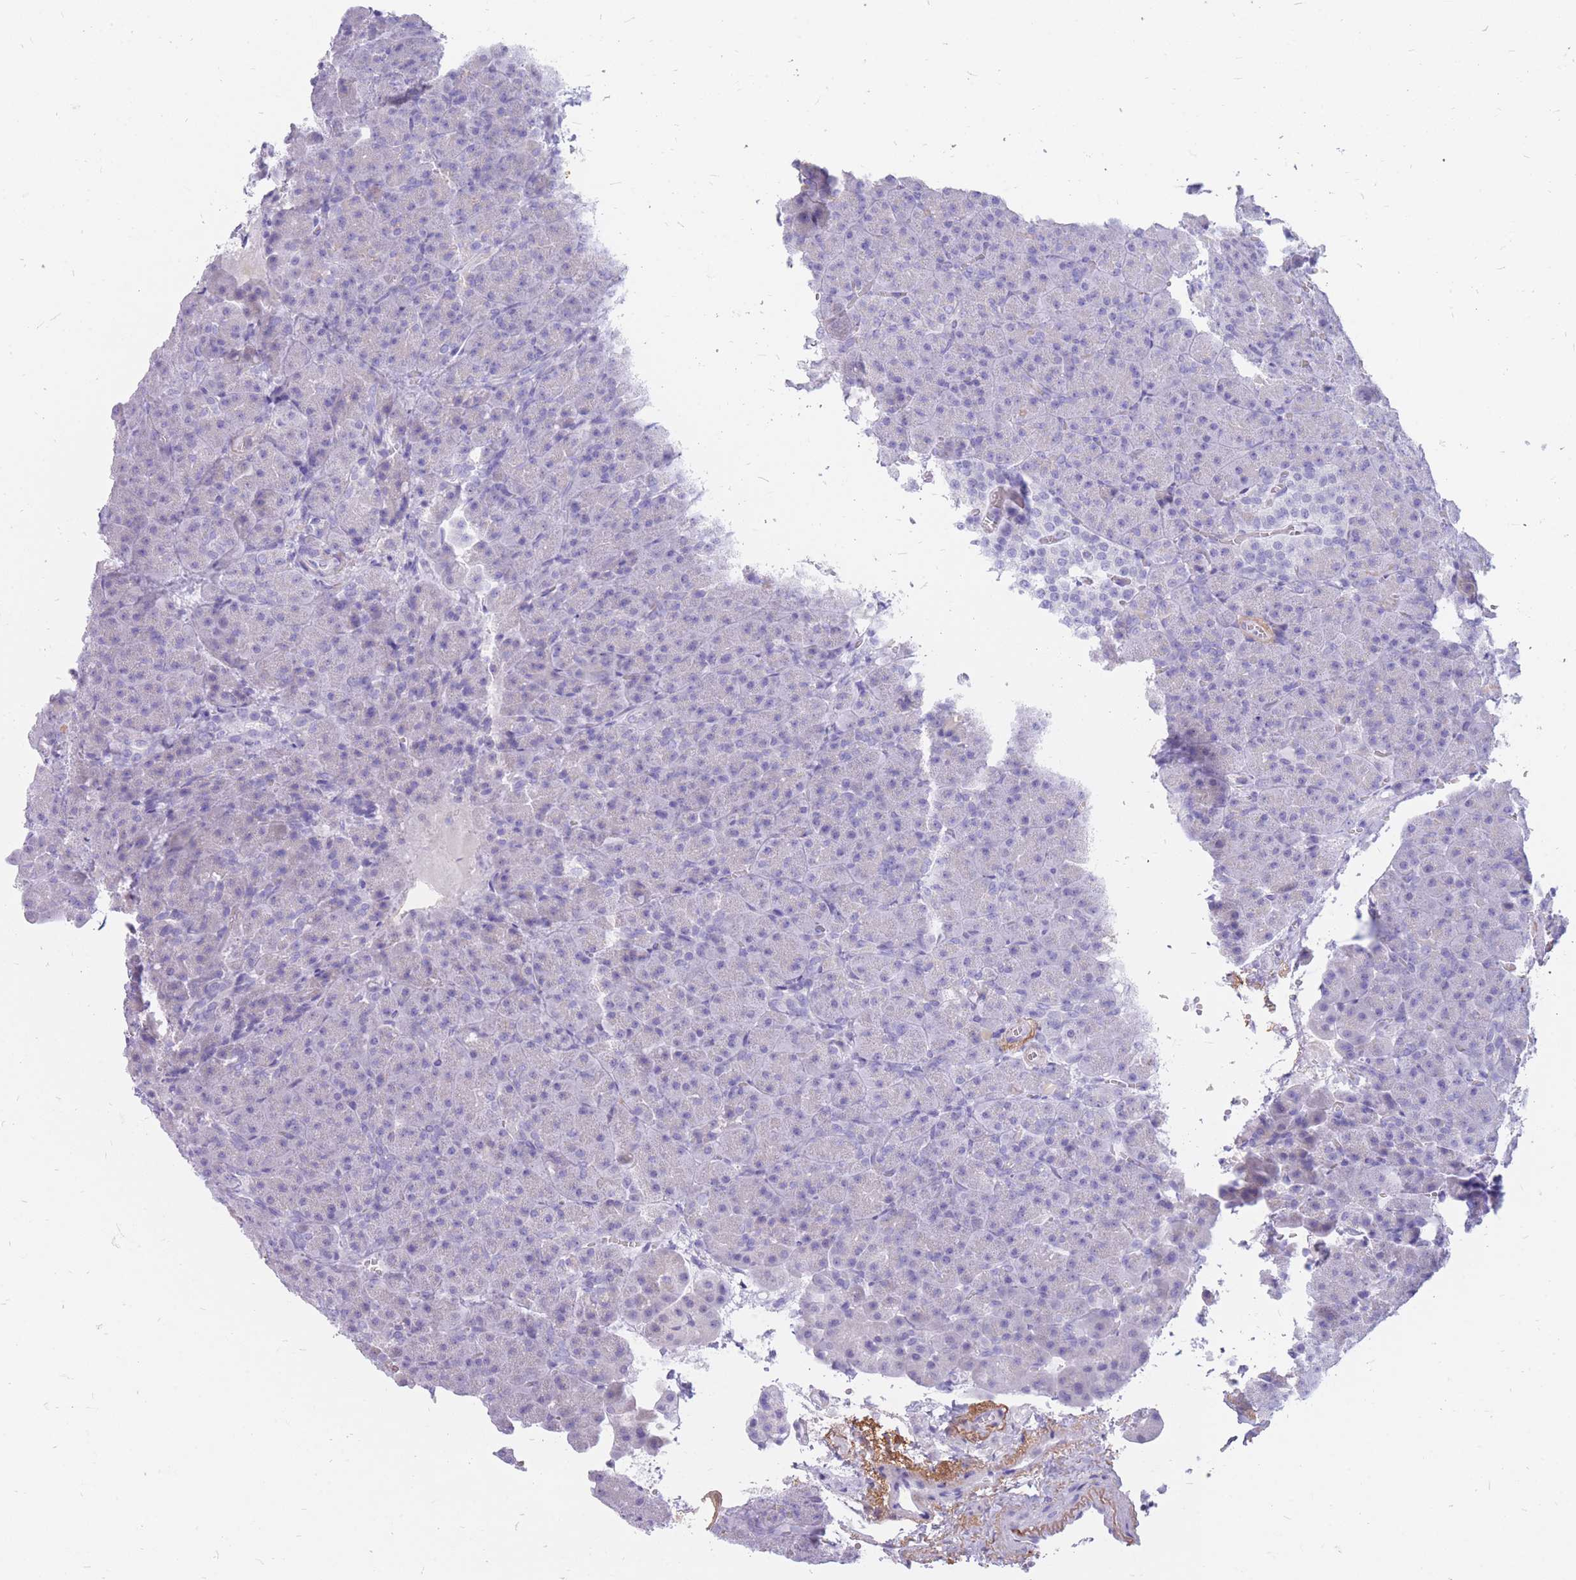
{"staining": {"intensity": "negative", "quantity": "none", "location": "none"}, "tissue": "pancreas", "cell_type": "Exocrine glandular cells", "image_type": "normal", "snomed": [{"axis": "morphology", "description": "Normal tissue, NOS"}, {"axis": "topography", "description": "Pancreas"}], "caption": "Benign pancreas was stained to show a protein in brown. There is no significant expression in exocrine glandular cells. (Brightfield microscopy of DAB (3,3'-diaminobenzidine) IHC at high magnification).", "gene": "CYP21A2", "patient": {"sex": "female", "age": 74}}